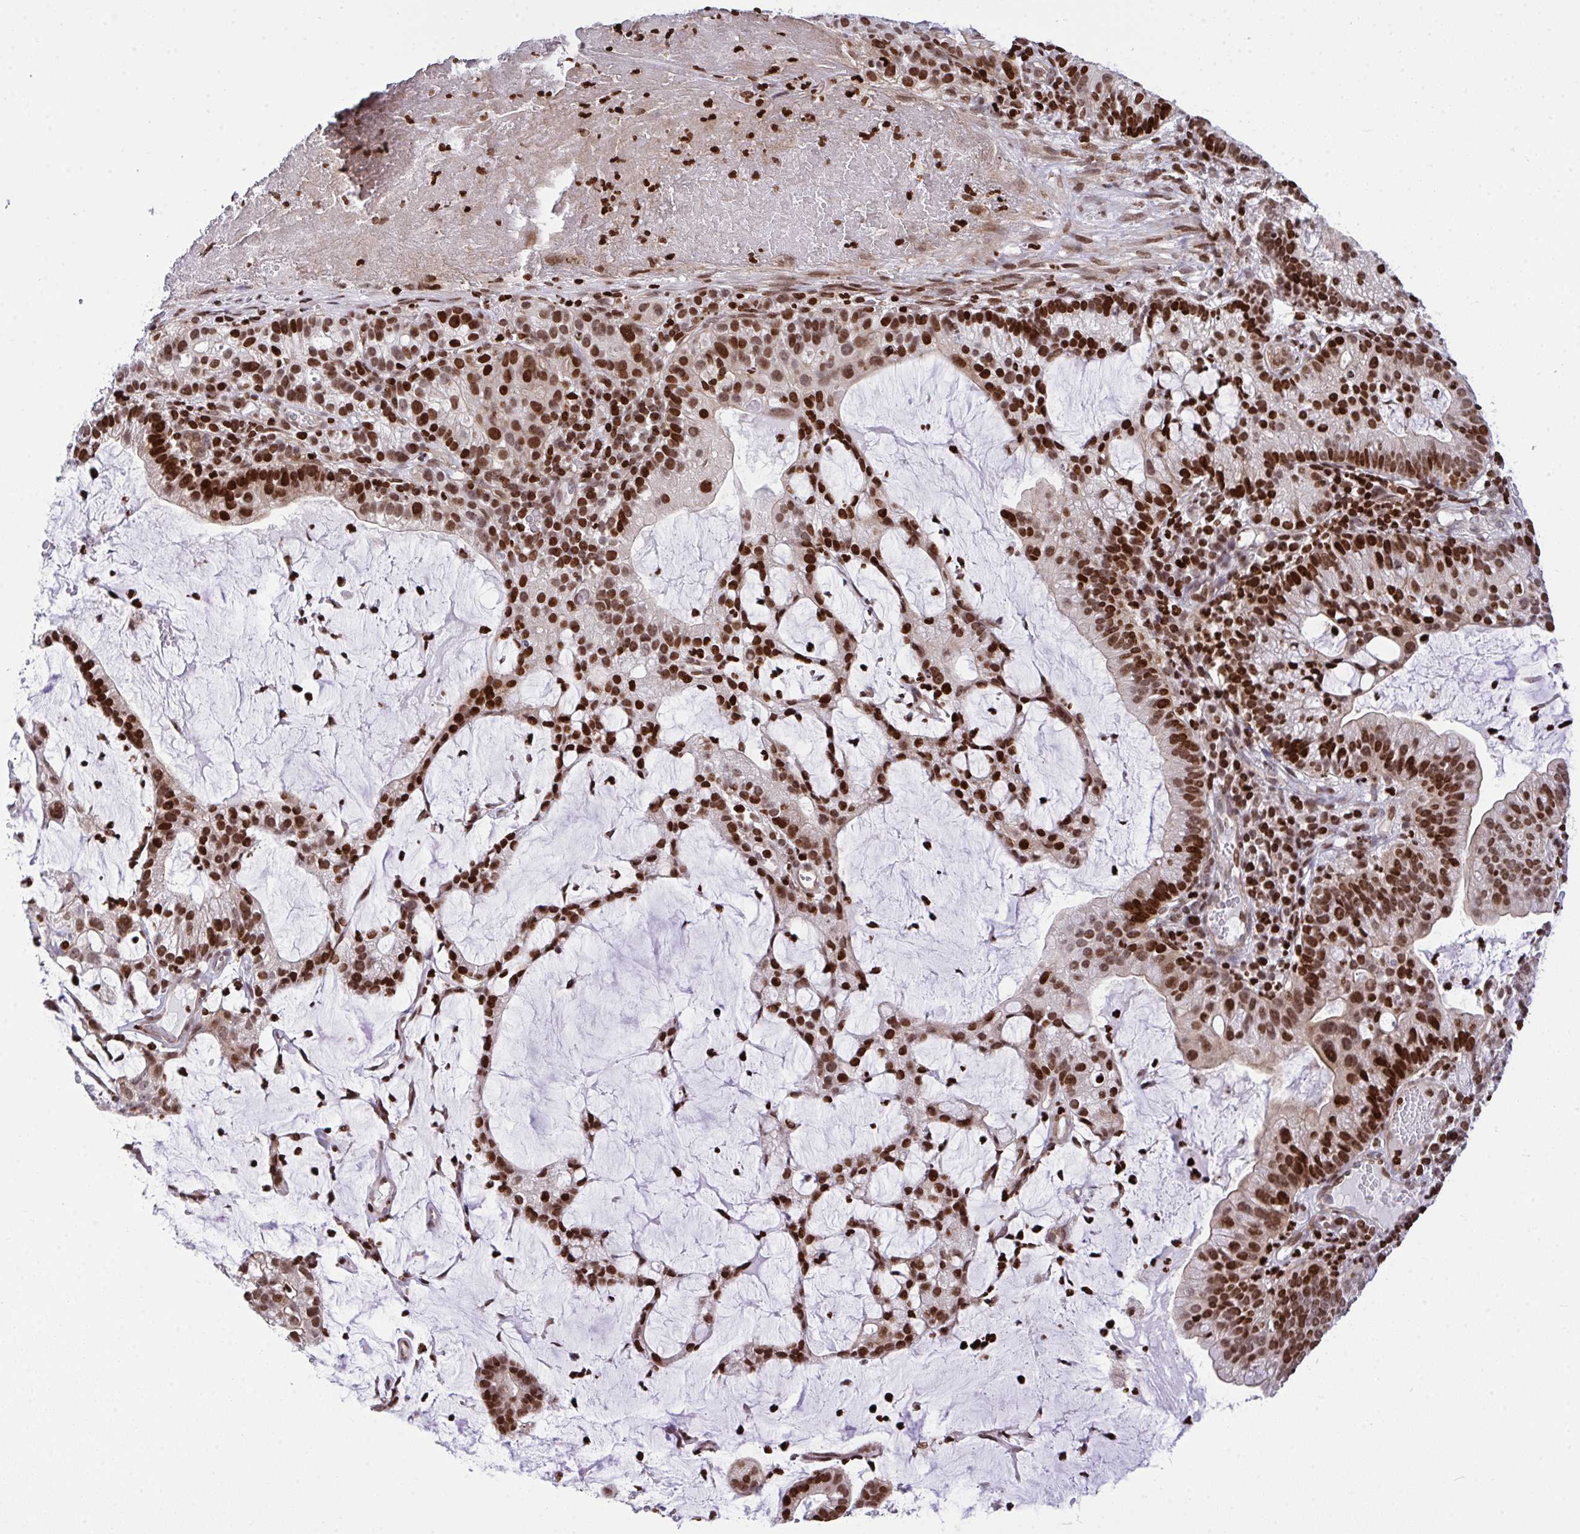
{"staining": {"intensity": "strong", "quantity": ">75%", "location": "nuclear"}, "tissue": "cervical cancer", "cell_type": "Tumor cells", "image_type": "cancer", "snomed": [{"axis": "morphology", "description": "Adenocarcinoma, NOS"}, {"axis": "topography", "description": "Cervix"}], "caption": "Cervical adenocarcinoma was stained to show a protein in brown. There is high levels of strong nuclear expression in about >75% of tumor cells.", "gene": "RAPGEF5", "patient": {"sex": "female", "age": 41}}